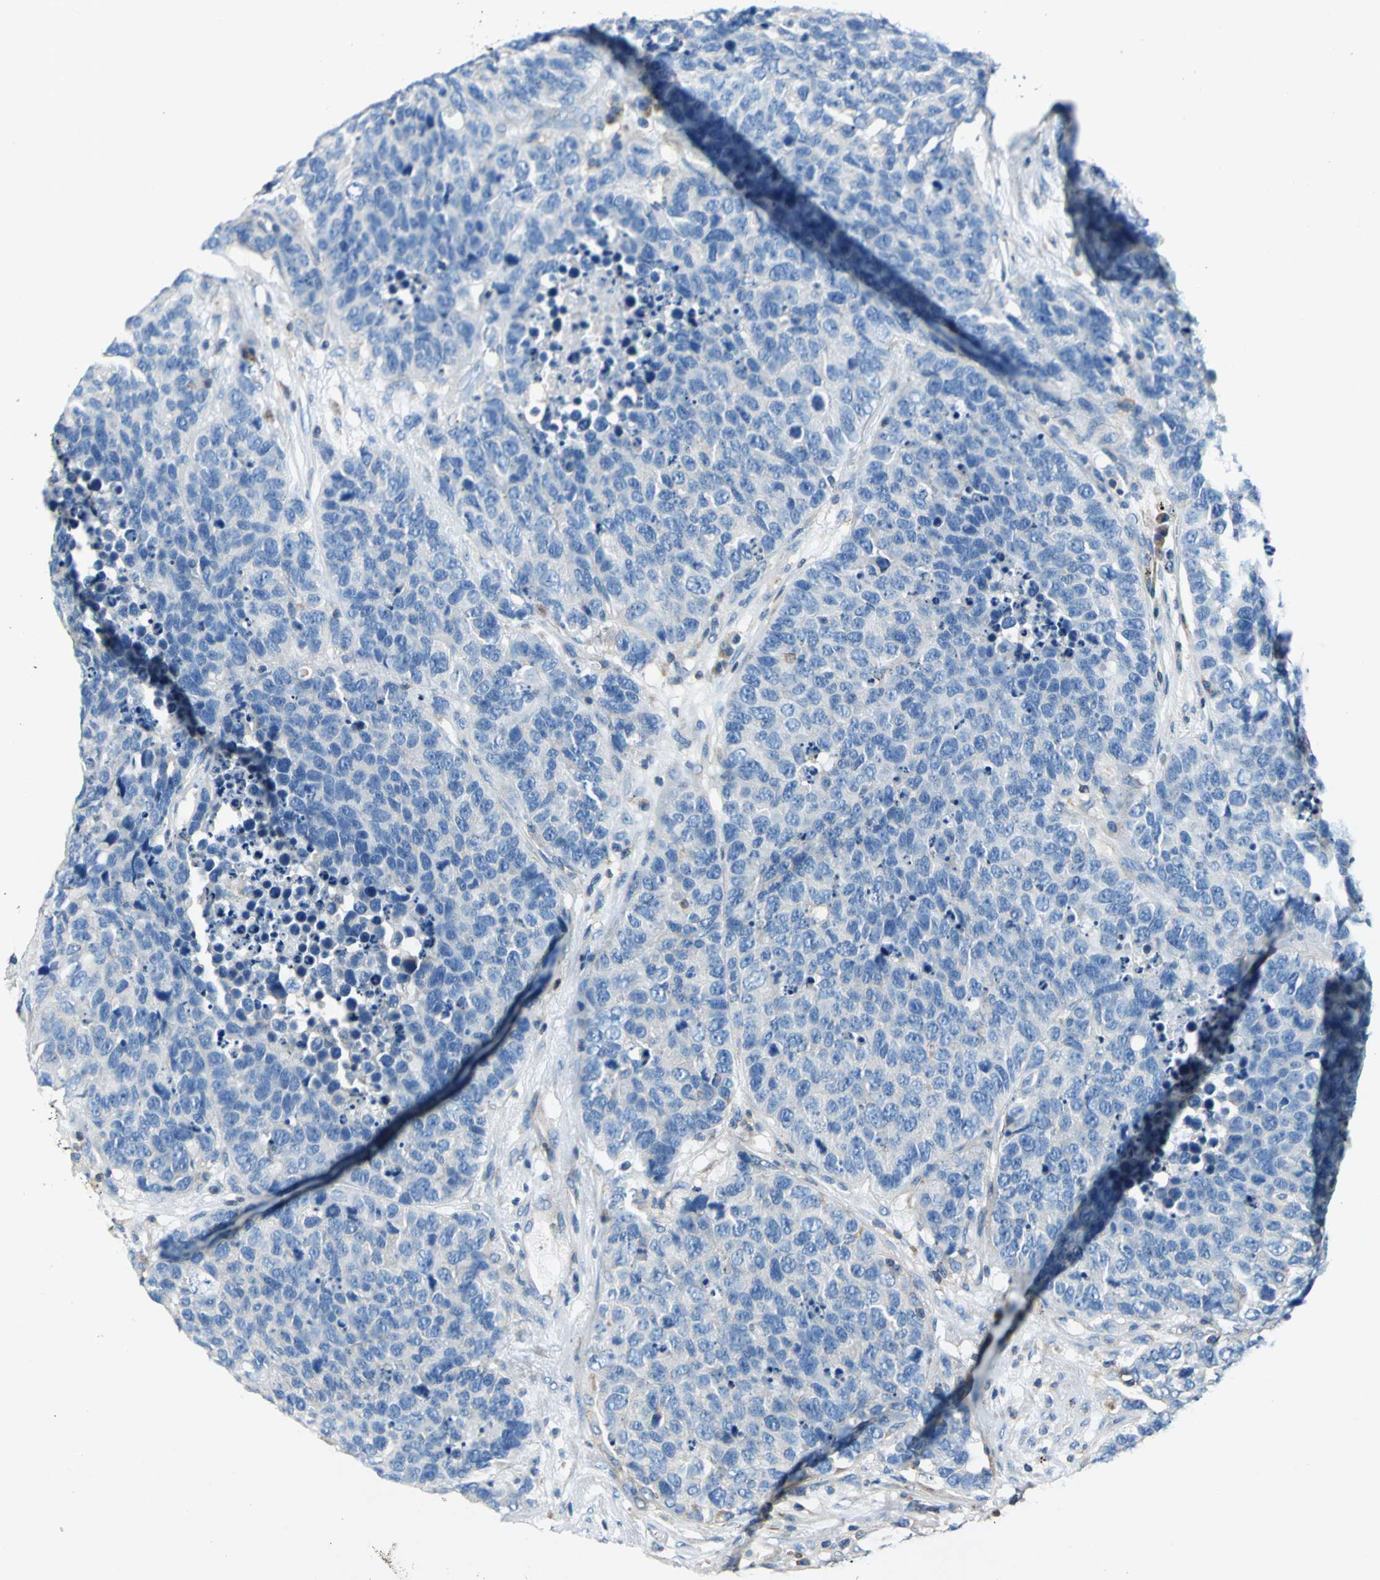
{"staining": {"intensity": "negative", "quantity": "none", "location": "none"}, "tissue": "carcinoid", "cell_type": "Tumor cells", "image_type": "cancer", "snomed": [{"axis": "morphology", "description": "Carcinoid, malignant, NOS"}, {"axis": "topography", "description": "Lung"}], "caption": "A histopathology image of human carcinoid is negative for staining in tumor cells.", "gene": "SEPTIN6", "patient": {"sex": "male", "age": 60}}